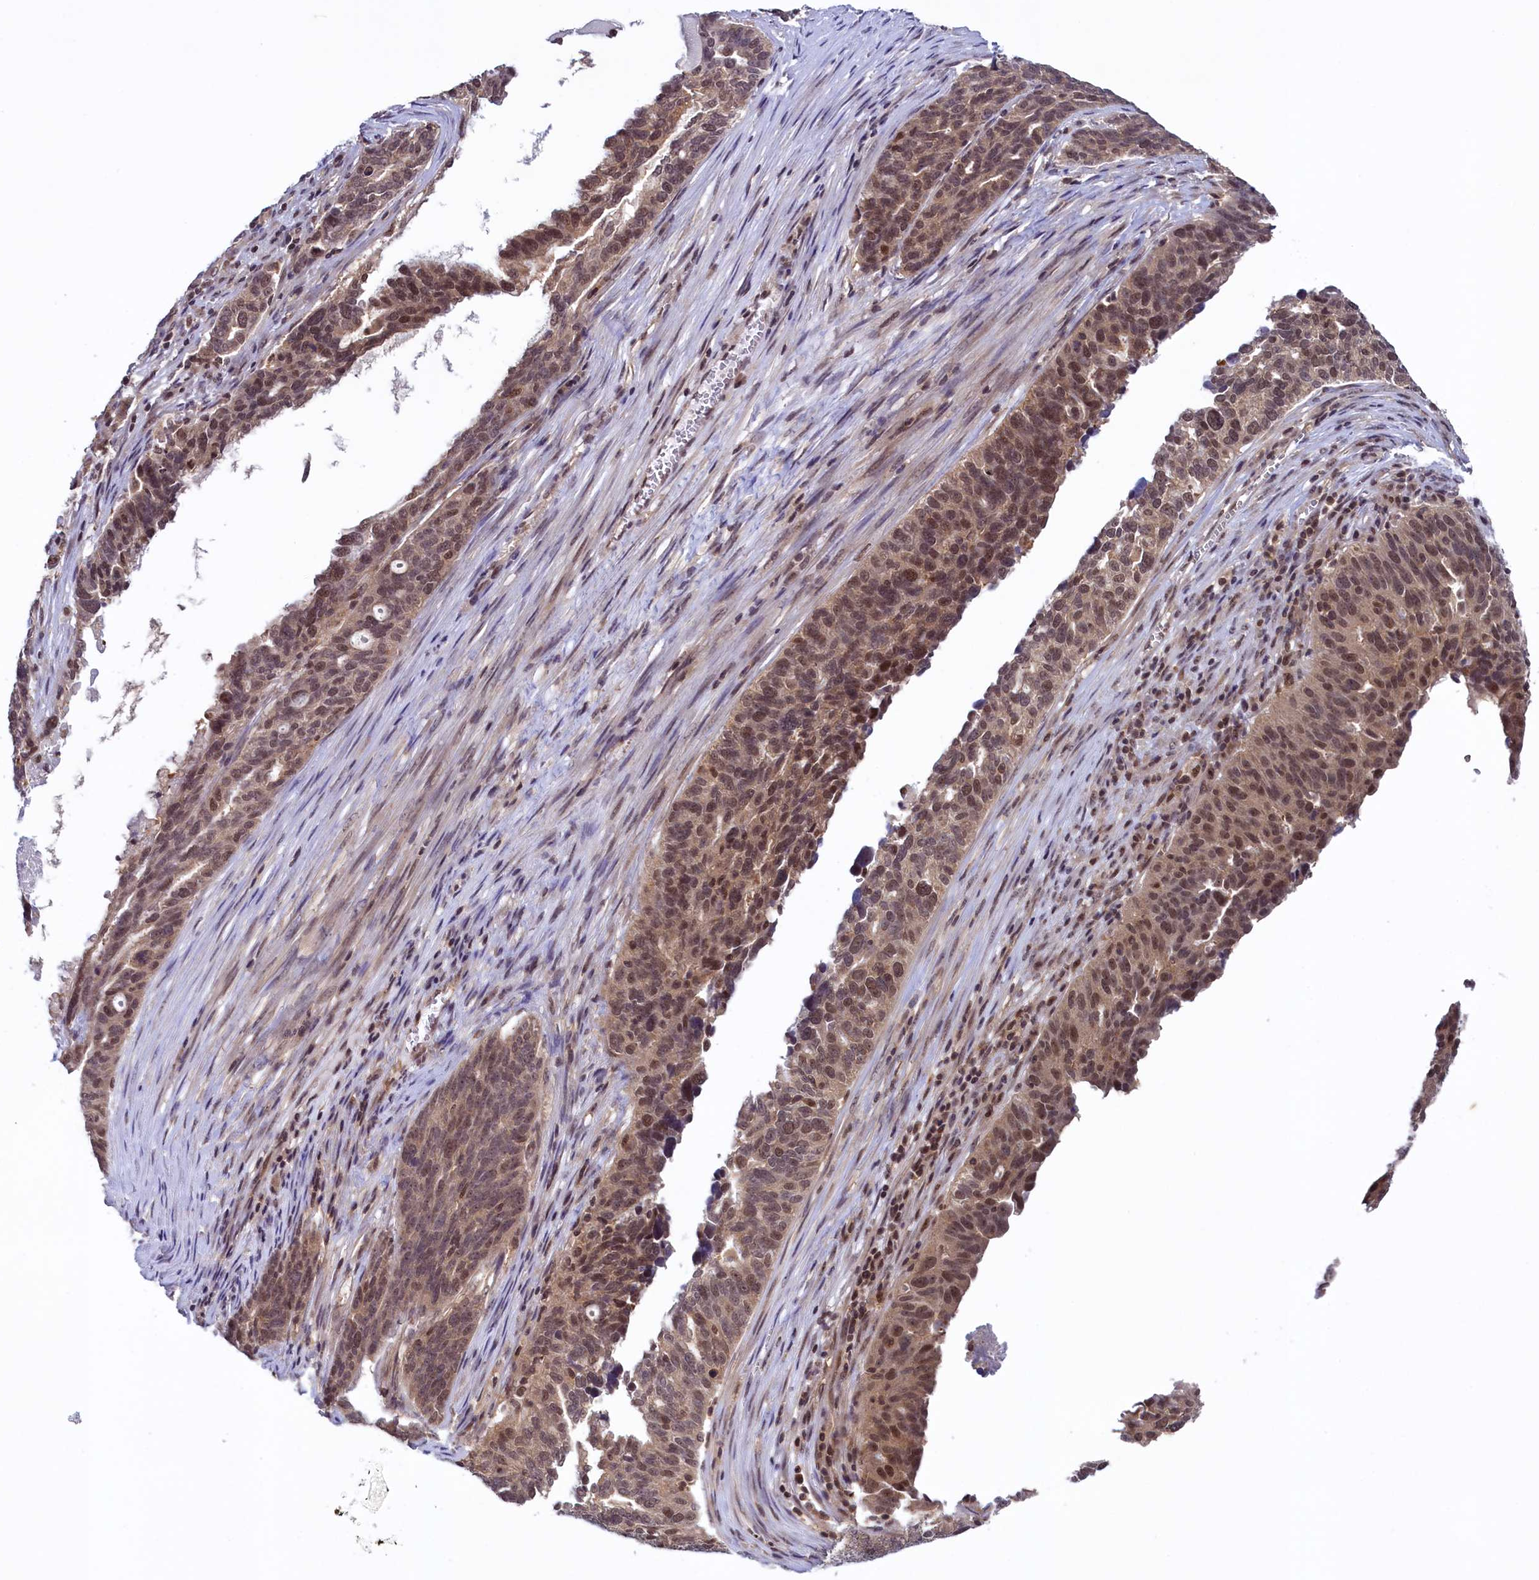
{"staining": {"intensity": "moderate", "quantity": "25%-75%", "location": "nuclear"}, "tissue": "ovarian cancer", "cell_type": "Tumor cells", "image_type": "cancer", "snomed": [{"axis": "morphology", "description": "Cystadenocarcinoma, serous, NOS"}, {"axis": "topography", "description": "Ovary"}], "caption": "Protein staining of ovarian serous cystadenocarcinoma tissue demonstrates moderate nuclear expression in approximately 25%-75% of tumor cells.", "gene": "SLC7A6OS", "patient": {"sex": "female", "age": 59}}